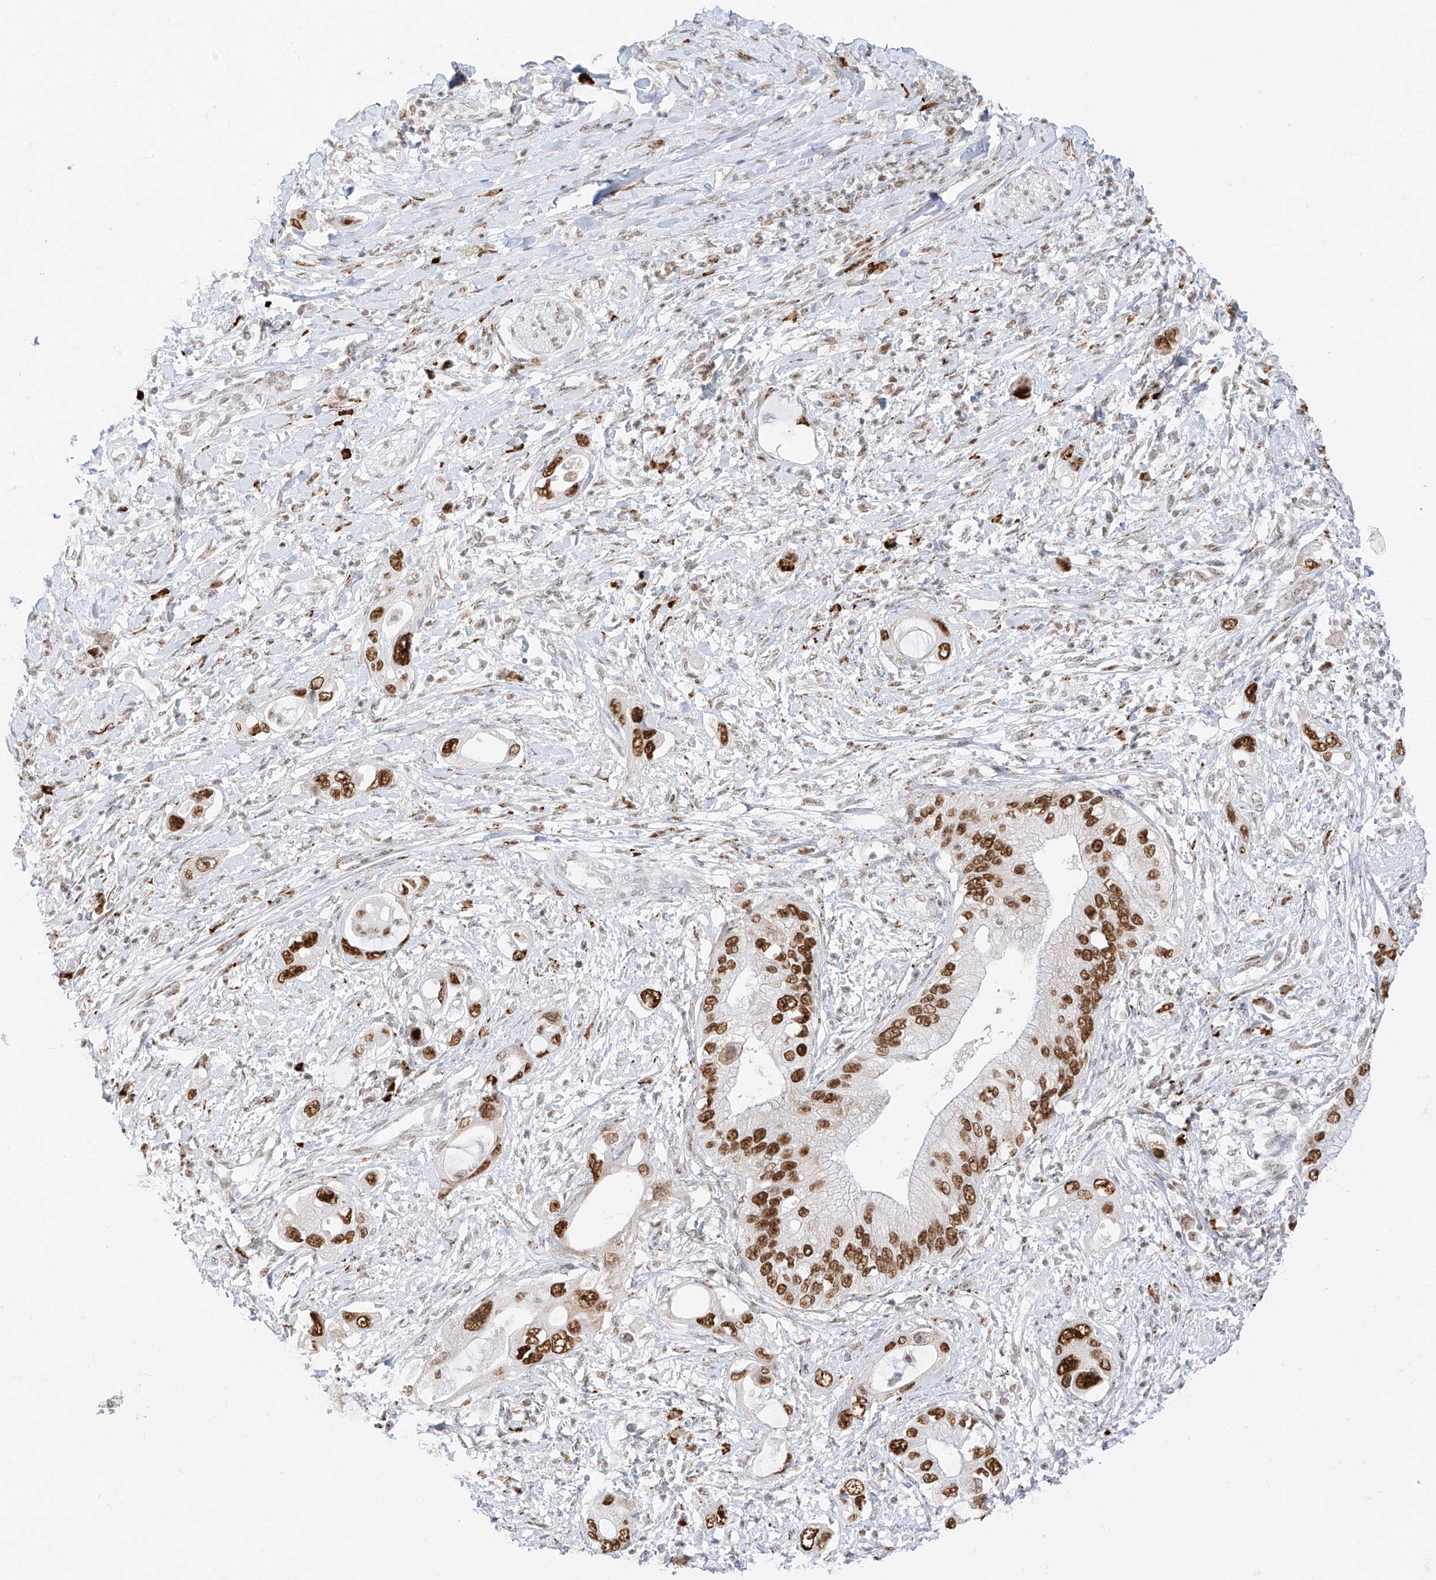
{"staining": {"intensity": "strong", "quantity": ">75%", "location": "nuclear"}, "tissue": "pancreatic cancer", "cell_type": "Tumor cells", "image_type": "cancer", "snomed": [{"axis": "morphology", "description": "Inflammation, NOS"}, {"axis": "morphology", "description": "Adenocarcinoma, NOS"}, {"axis": "topography", "description": "Pancreas"}], "caption": "About >75% of tumor cells in human pancreatic cancer (adenocarcinoma) display strong nuclear protein expression as visualized by brown immunohistochemical staining.", "gene": "SUPT5H", "patient": {"sex": "female", "age": 56}}